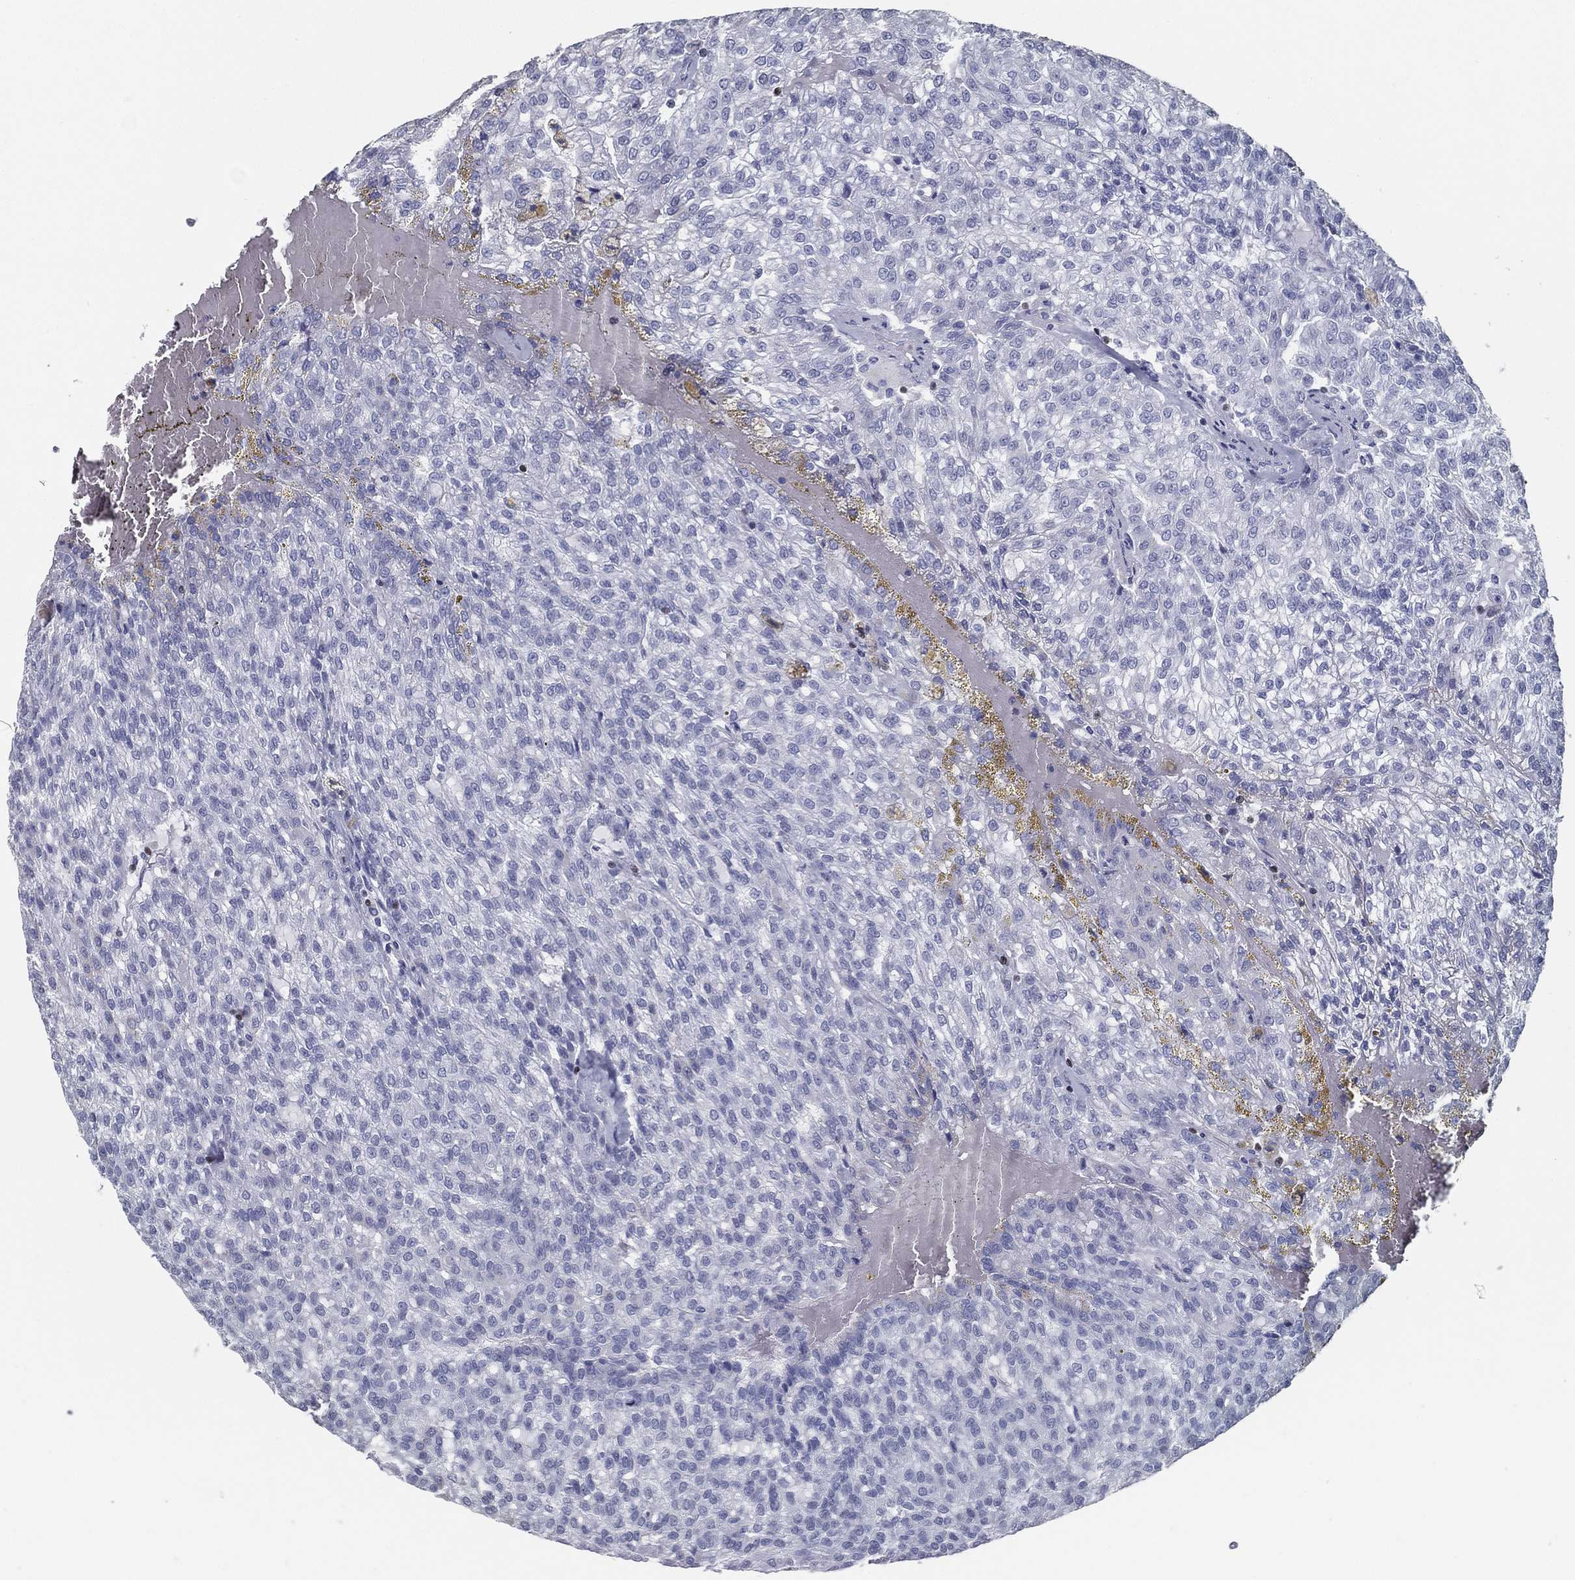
{"staining": {"intensity": "negative", "quantity": "none", "location": "none"}, "tissue": "renal cancer", "cell_type": "Tumor cells", "image_type": "cancer", "snomed": [{"axis": "morphology", "description": "Adenocarcinoma, NOS"}, {"axis": "topography", "description": "Kidney"}], "caption": "Micrograph shows no protein positivity in tumor cells of renal cancer (adenocarcinoma) tissue. (DAB (3,3'-diaminobenzidine) IHC, high magnification).", "gene": "PYHIN1", "patient": {"sex": "male", "age": 63}}